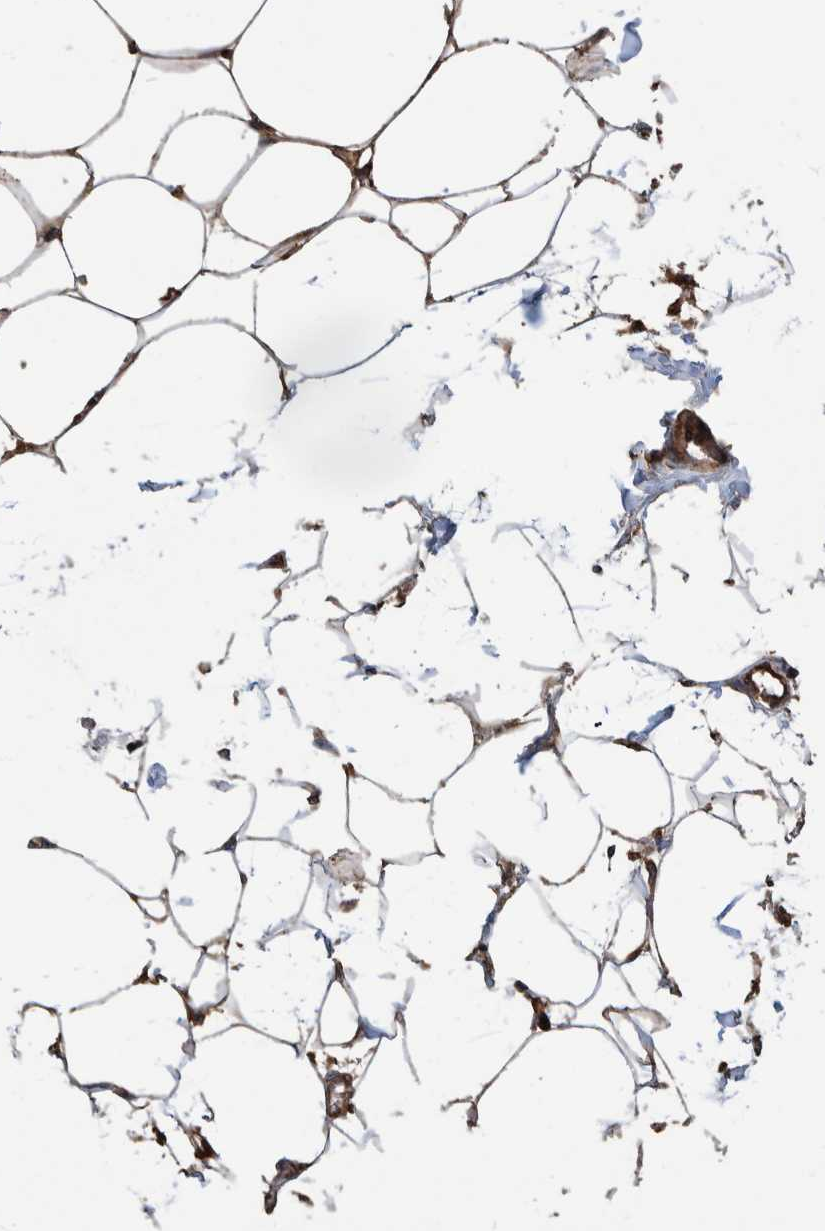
{"staining": {"intensity": "strong", "quantity": ">75%", "location": "cytoplasmic/membranous"}, "tissue": "adipose tissue", "cell_type": "Adipocytes", "image_type": "normal", "snomed": [{"axis": "morphology", "description": "Normal tissue, NOS"}, {"axis": "morphology", "description": "Adenocarcinoma, NOS"}, {"axis": "topography", "description": "Colon"}, {"axis": "topography", "description": "Peripheral nerve tissue"}], "caption": "Brown immunohistochemical staining in unremarkable adipose tissue demonstrates strong cytoplasmic/membranous positivity in about >75% of adipocytes.", "gene": "VBP1", "patient": {"sex": "male", "age": 14}}